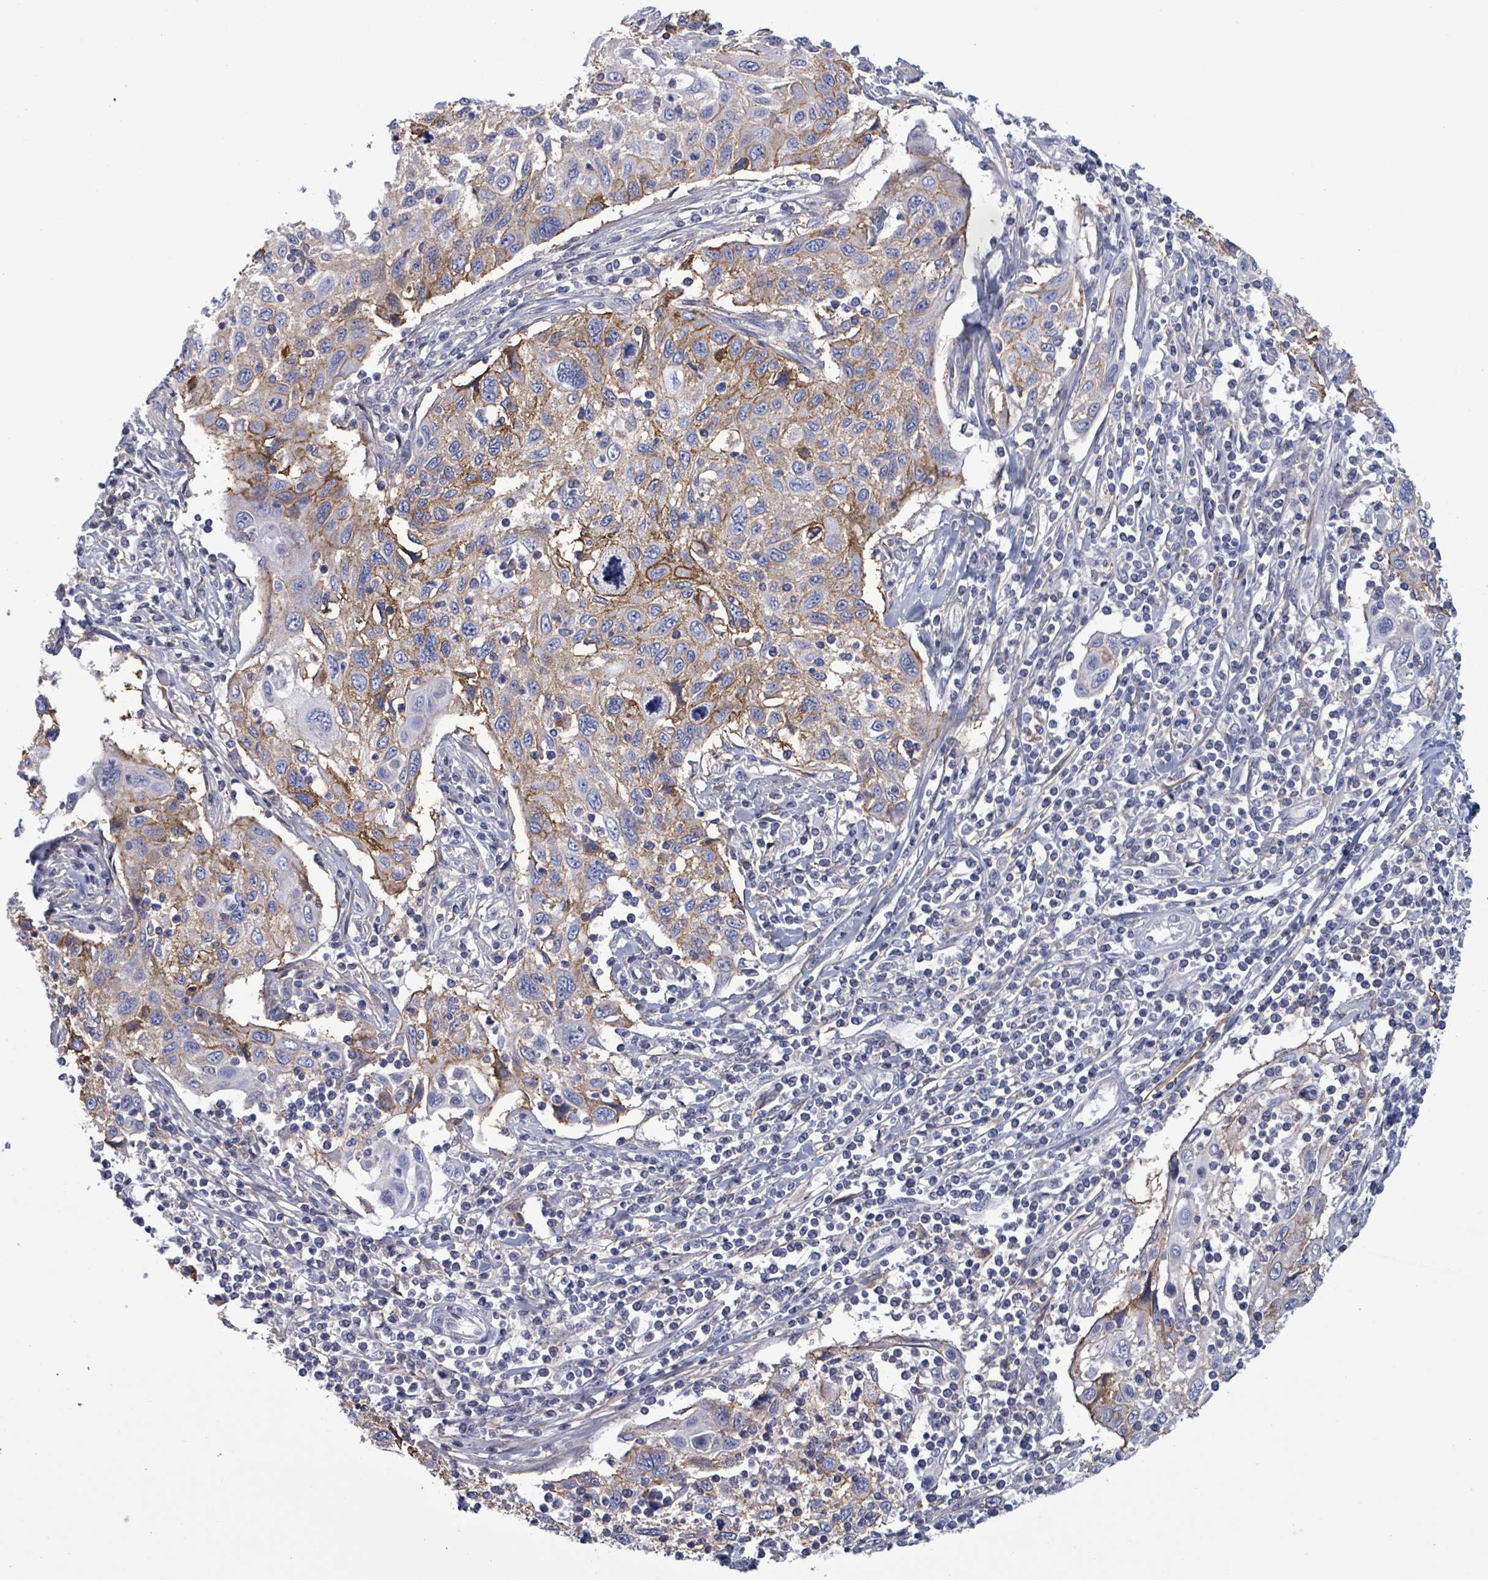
{"staining": {"intensity": "moderate", "quantity": "<25%", "location": "cytoplasmic/membranous"}, "tissue": "cervical cancer", "cell_type": "Tumor cells", "image_type": "cancer", "snomed": [{"axis": "morphology", "description": "Squamous cell carcinoma, NOS"}, {"axis": "topography", "description": "Cervix"}], "caption": "DAB (3,3'-diaminobenzidine) immunohistochemical staining of human cervical cancer (squamous cell carcinoma) demonstrates moderate cytoplasmic/membranous protein positivity in about <25% of tumor cells.", "gene": "BSG", "patient": {"sex": "female", "age": 70}}